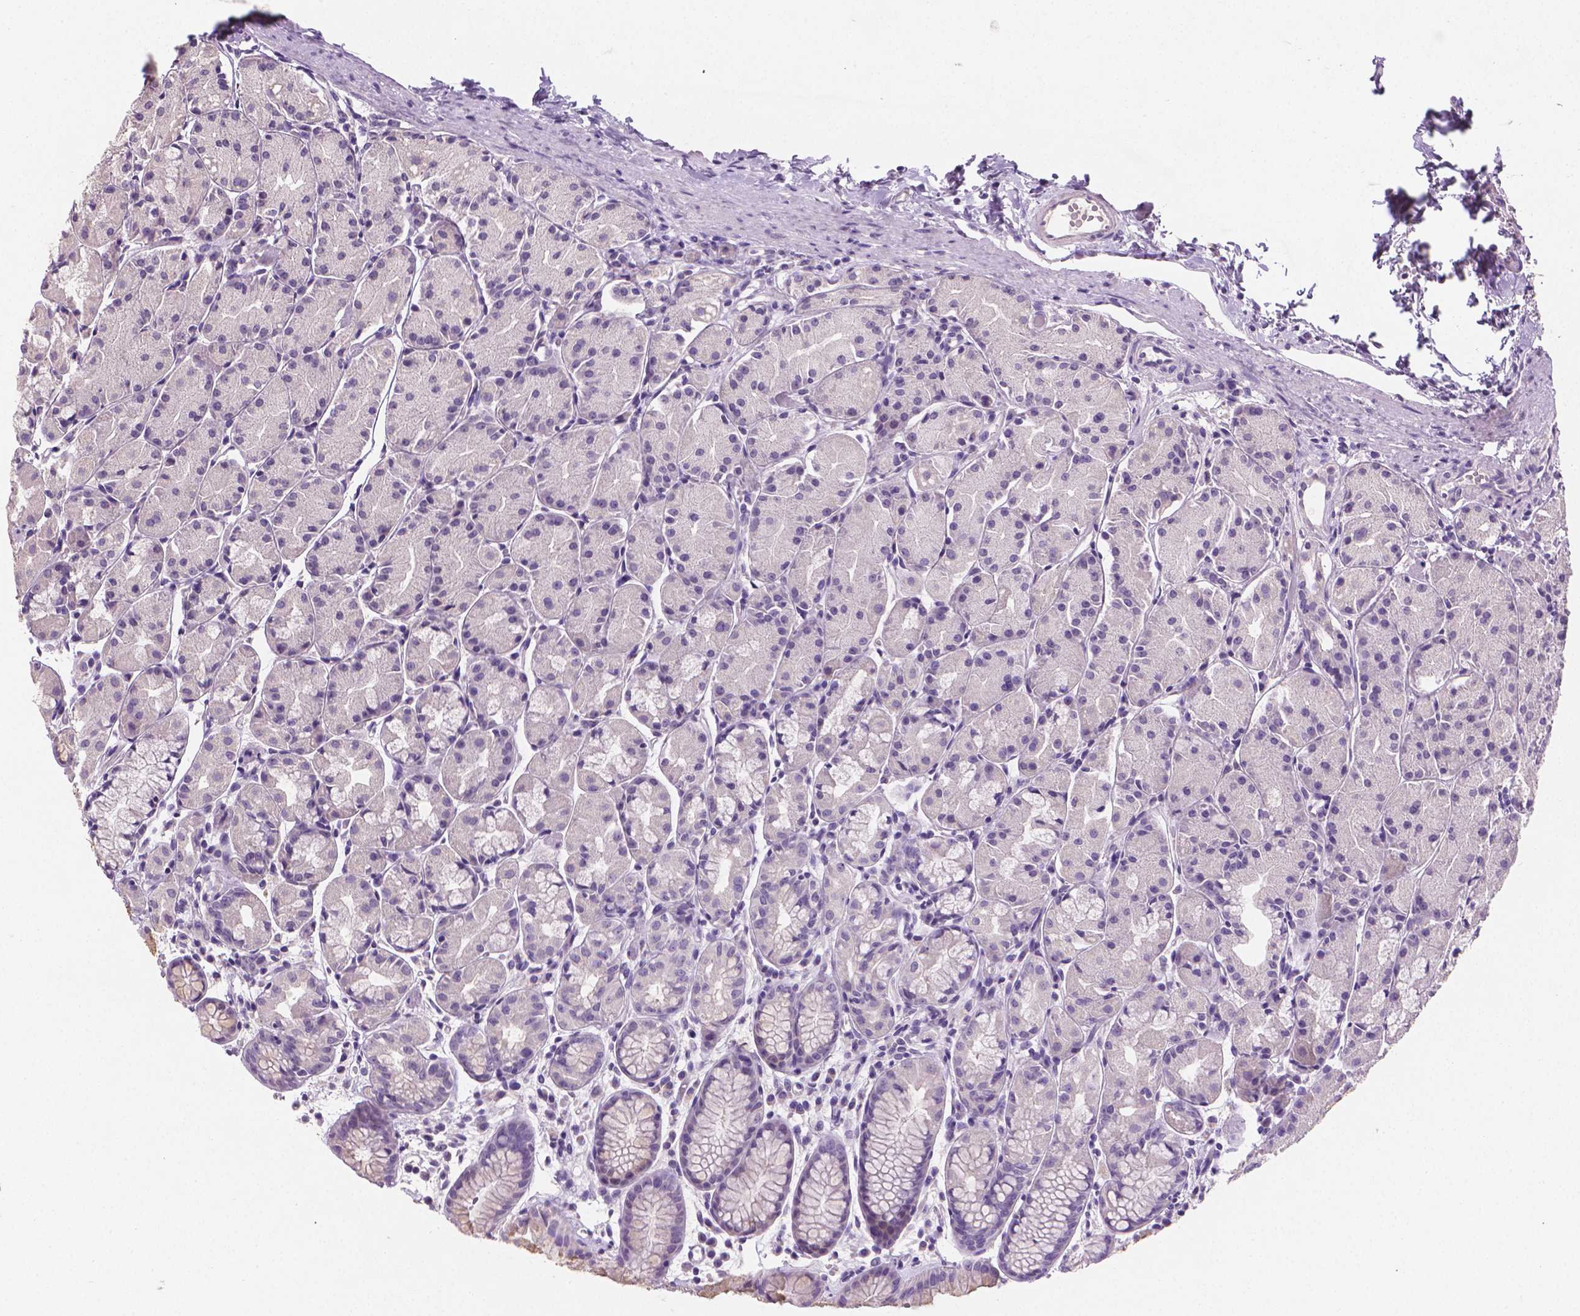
{"staining": {"intensity": "negative", "quantity": "none", "location": "none"}, "tissue": "stomach", "cell_type": "Glandular cells", "image_type": "normal", "snomed": [{"axis": "morphology", "description": "Normal tissue, NOS"}, {"axis": "topography", "description": "Stomach, upper"}], "caption": "Photomicrograph shows no significant protein positivity in glandular cells of unremarkable stomach.", "gene": "TNNI2", "patient": {"sex": "male", "age": 47}}